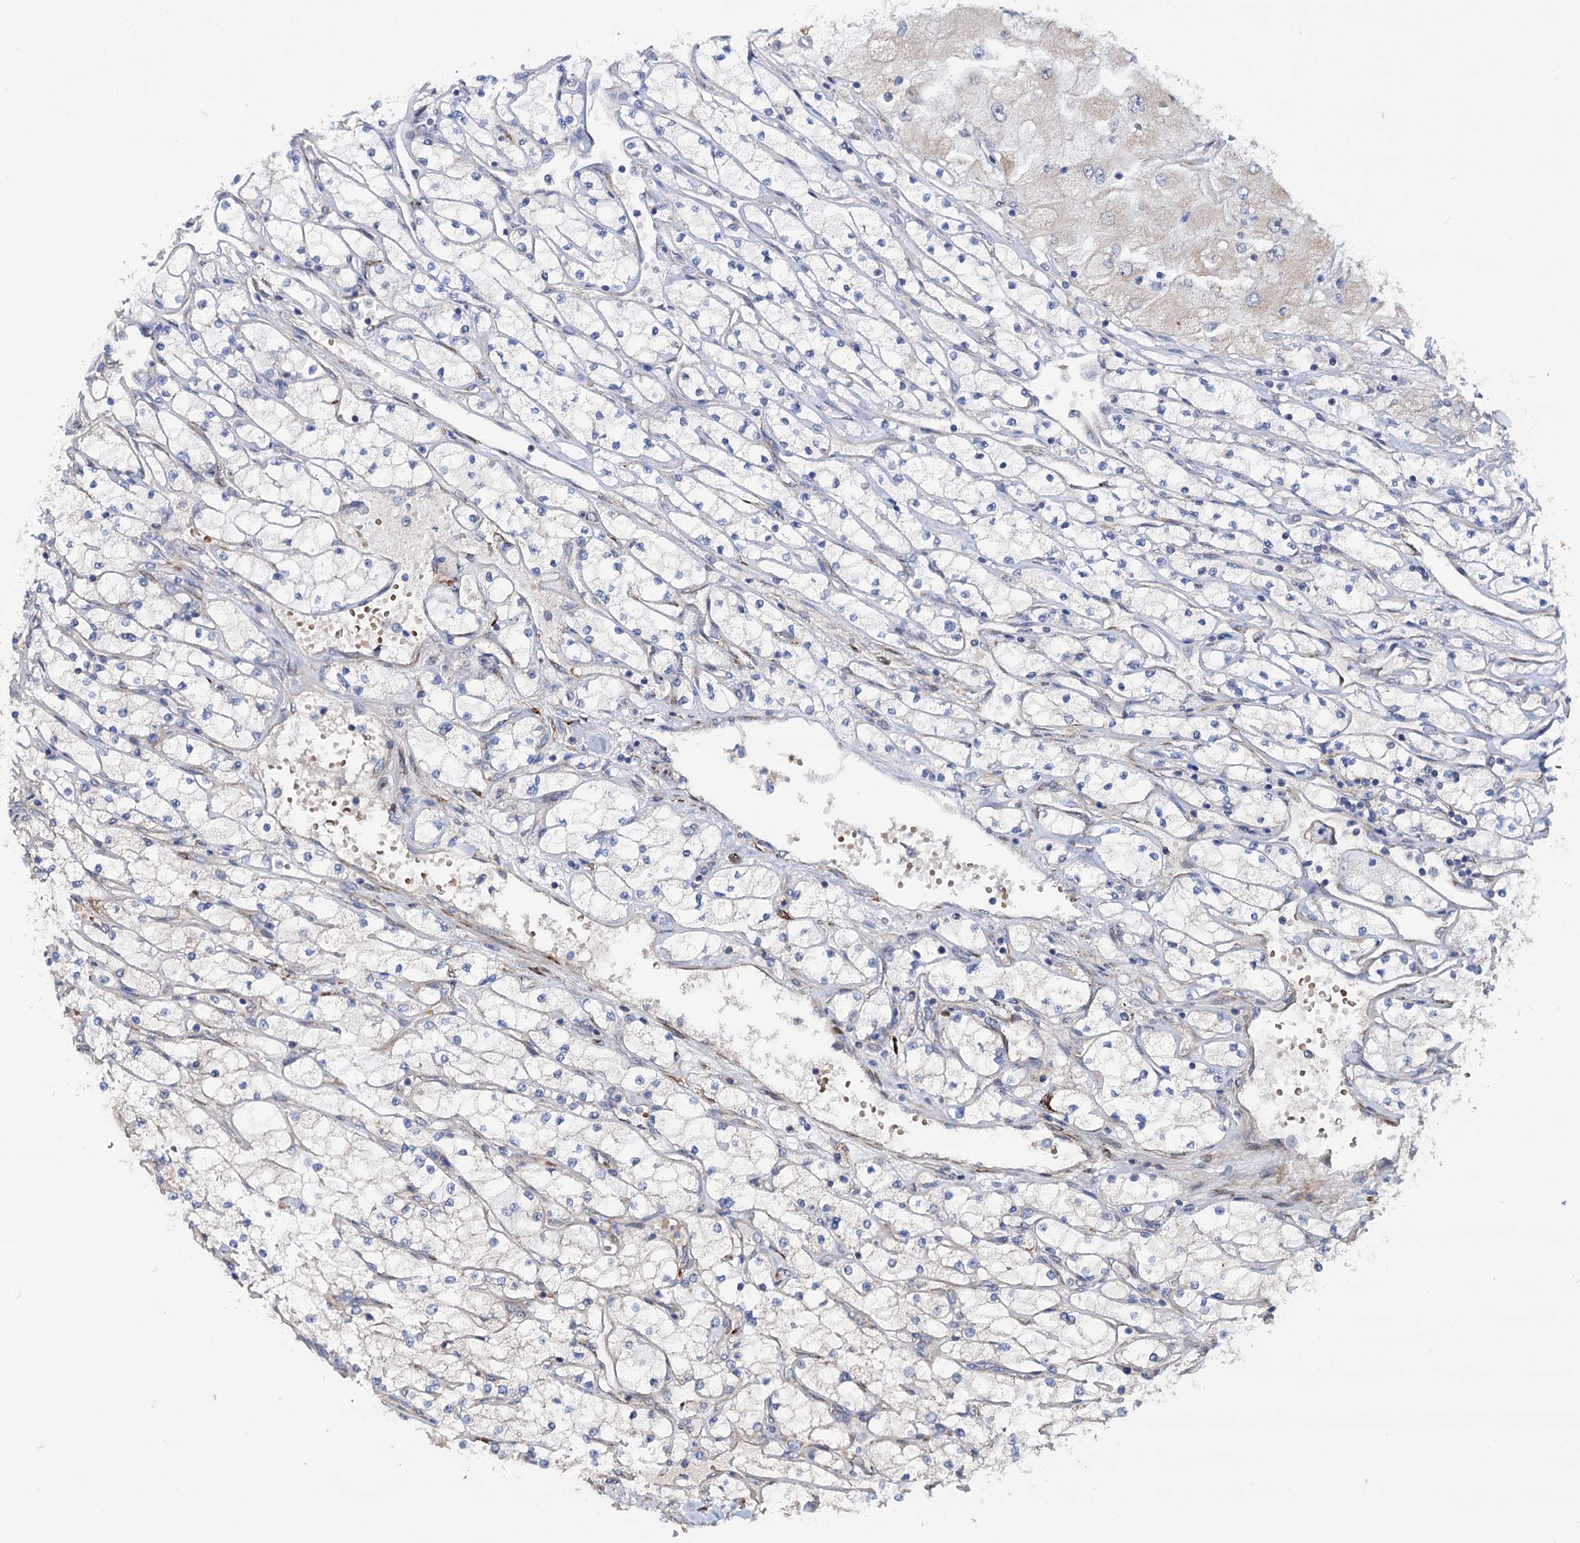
{"staining": {"intensity": "negative", "quantity": "none", "location": "none"}, "tissue": "renal cancer", "cell_type": "Tumor cells", "image_type": "cancer", "snomed": [{"axis": "morphology", "description": "Adenocarcinoma, NOS"}, {"axis": "topography", "description": "Kidney"}], "caption": "Immunohistochemical staining of adenocarcinoma (renal) demonstrates no significant expression in tumor cells. (DAB (3,3'-diaminobenzidine) immunohistochemistry (IHC) visualized using brightfield microscopy, high magnification).", "gene": "PTDSS2", "patient": {"sex": "male", "age": 80}}